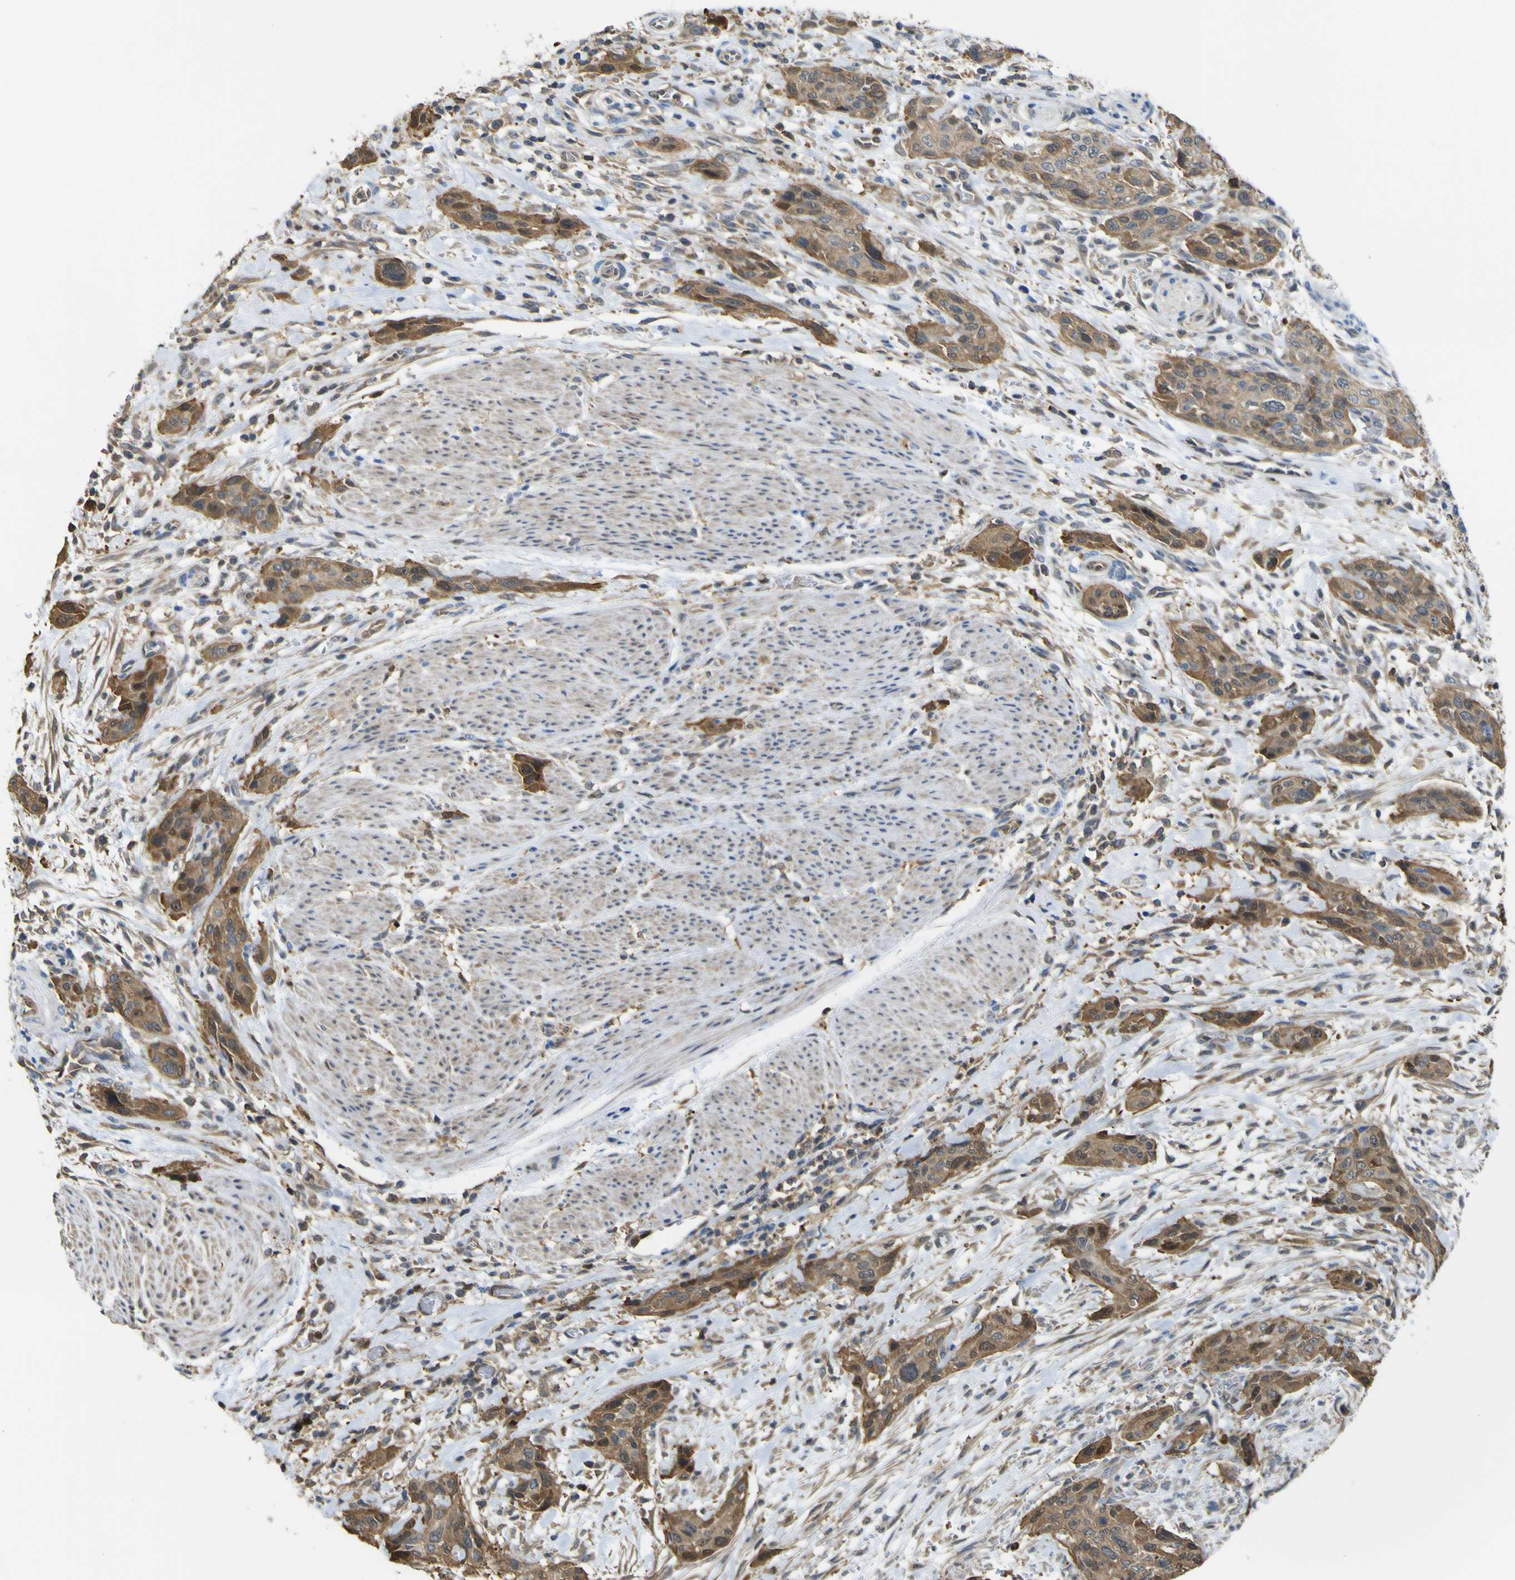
{"staining": {"intensity": "moderate", "quantity": ">75%", "location": "cytoplasmic/membranous,nuclear"}, "tissue": "urothelial cancer", "cell_type": "Tumor cells", "image_type": "cancer", "snomed": [{"axis": "morphology", "description": "Urothelial carcinoma, High grade"}, {"axis": "topography", "description": "Urinary bladder"}], "caption": "A photomicrograph of urothelial cancer stained for a protein demonstrates moderate cytoplasmic/membranous and nuclear brown staining in tumor cells.", "gene": "ABHD3", "patient": {"sex": "male", "age": 35}}